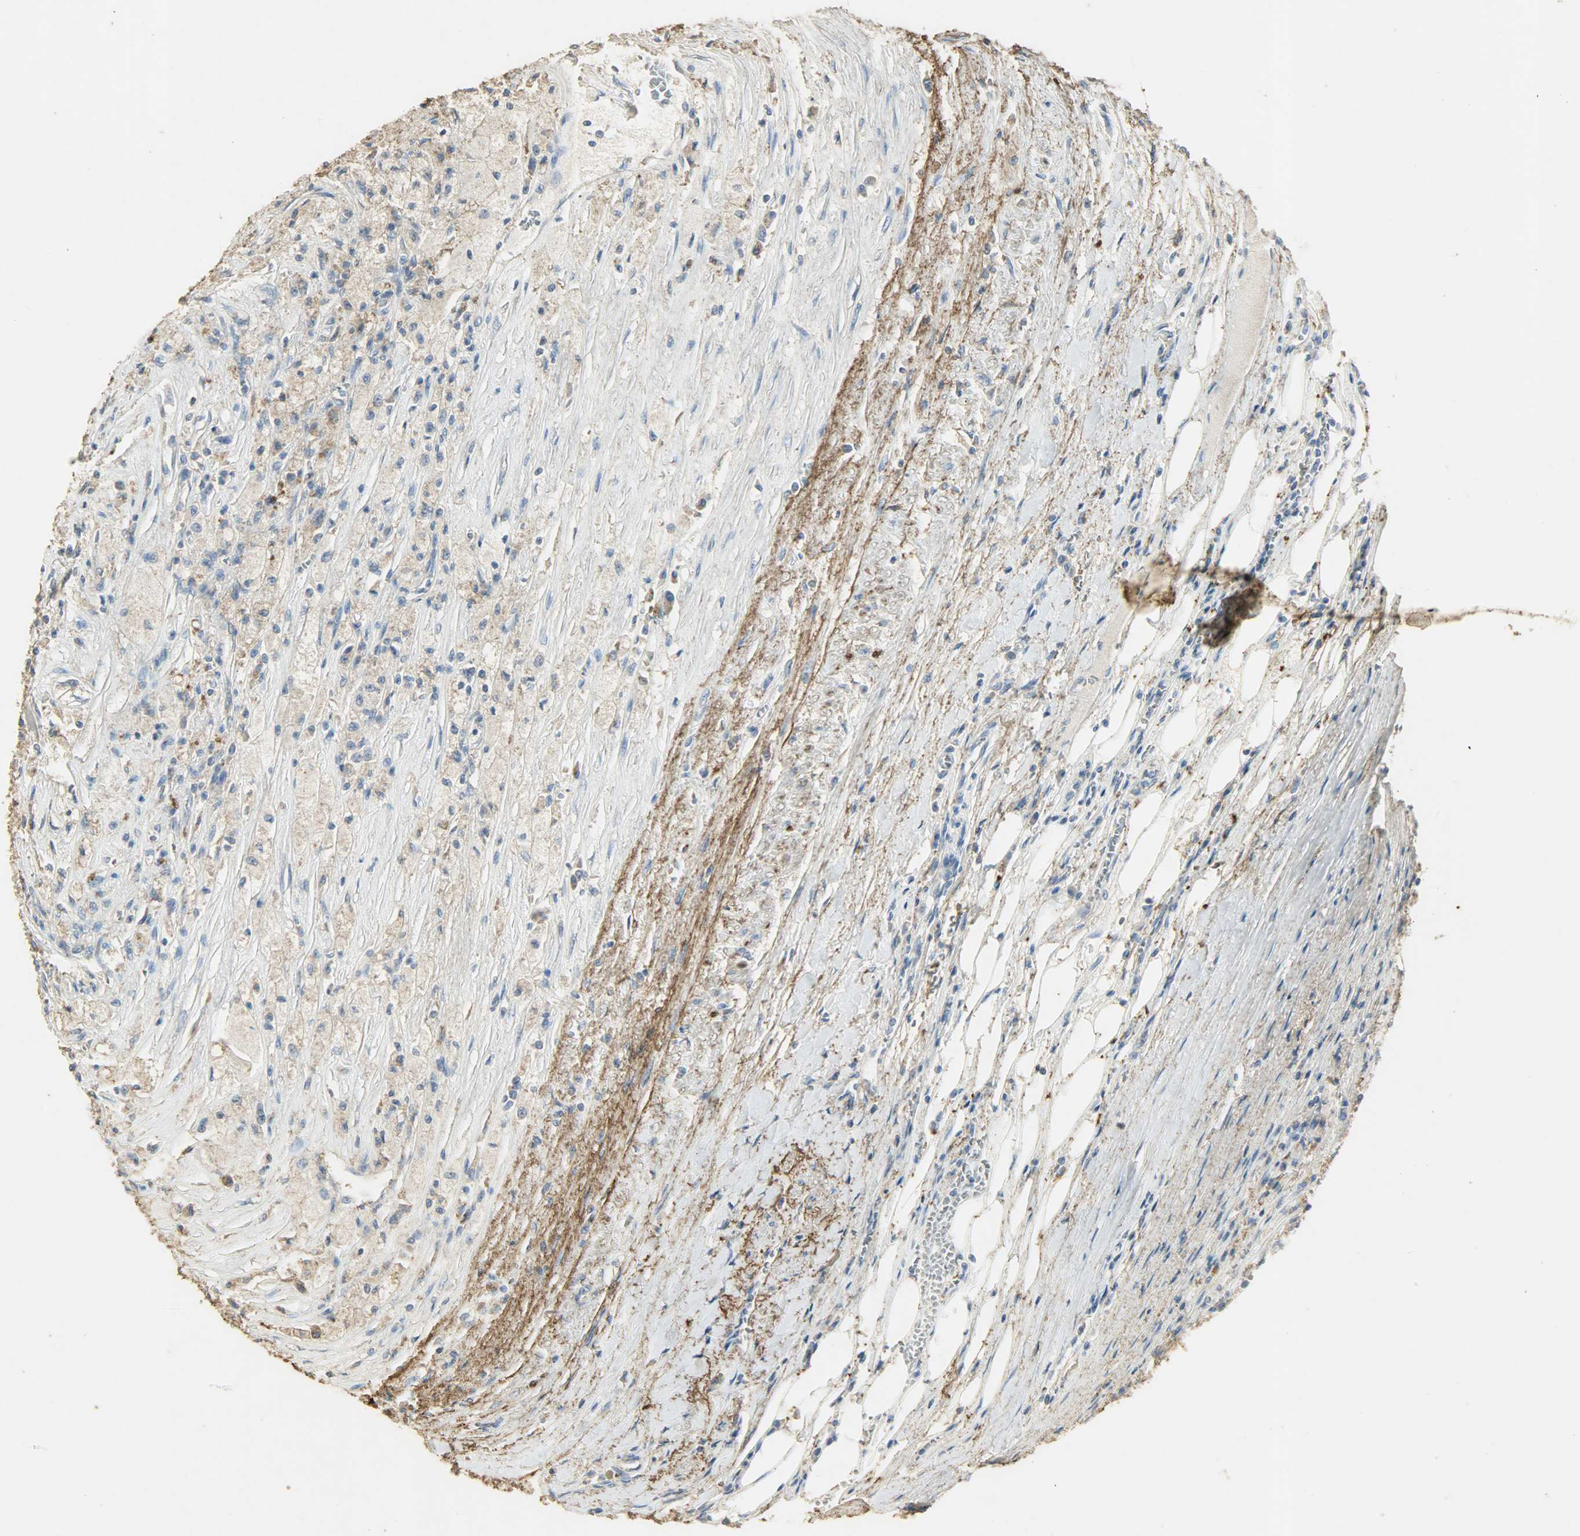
{"staining": {"intensity": "weak", "quantity": ">75%", "location": "cytoplasmic/membranous"}, "tissue": "renal cancer", "cell_type": "Tumor cells", "image_type": "cancer", "snomed": [{"axis": "morphology", "description": "Normal tissue, NOS"}, {"axis": "morphology", "description": "Adenocarcinoma, NOS"}, {"axis": "topography", "description": "Kidney"}], "caption": "This is a photomicrograph of IHC staining of renal cancer (adenocarcinoma), which shows weak expression in the cytoplasmic/membranous of tumor cells.", "gene": "ASB9", "patient": {"sex": "male", "age": 71}}